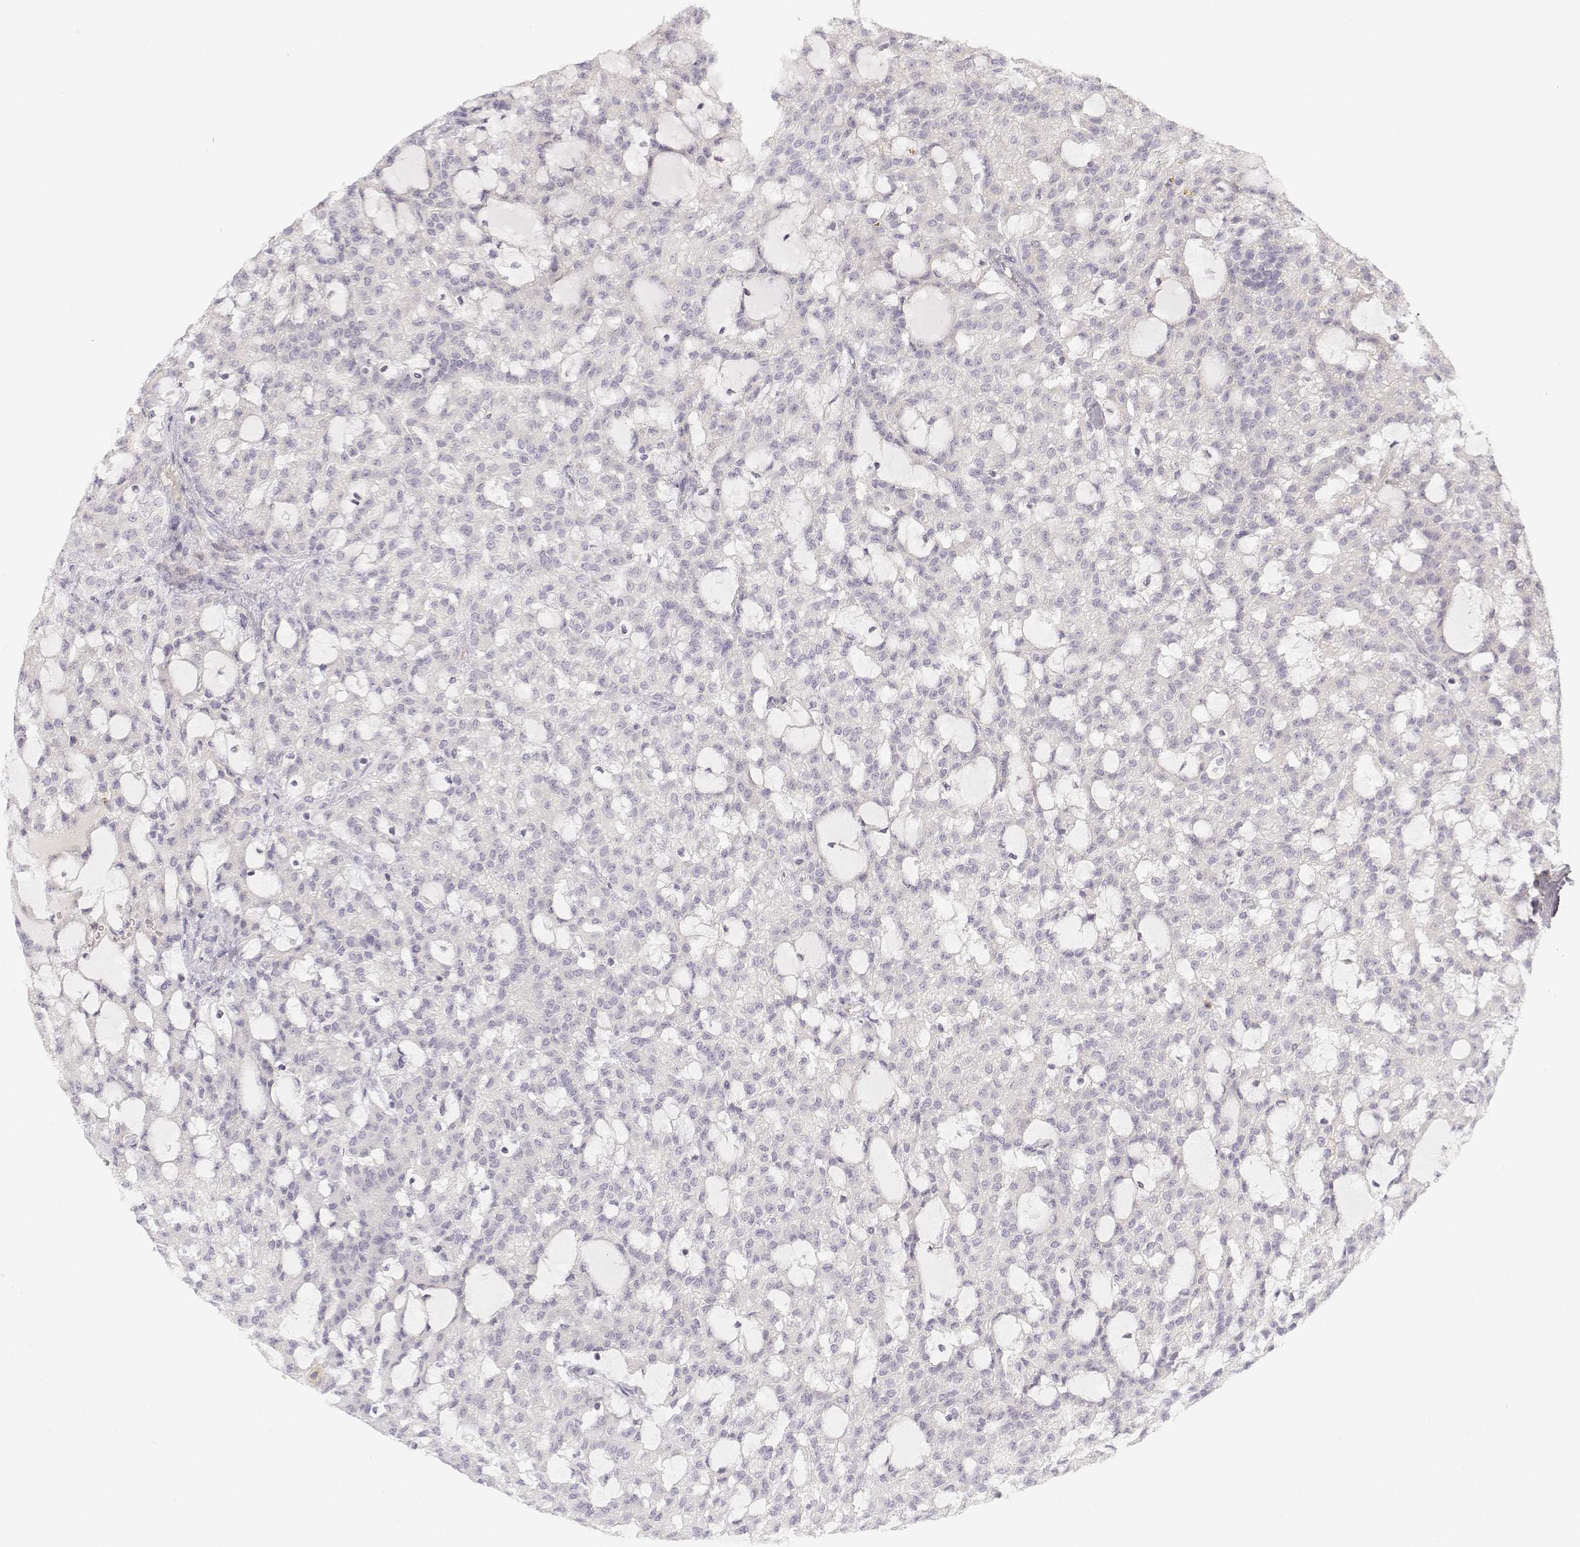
{"staining": {"intensity": "negative", "quantity": "none", "location": "none"}, "tissue": "renal cancer", "cell_type": "Tumor cells", "image_type": "cancer", "snomed": [{"axis": "morphology", "description": "Adenocarcinoma, NOS"}, {"axis": "topography", "description": "Kidney"}], "caption": "Immunohistochemistry (IHC) histopathology image of neoplastic tissue: adenocarcinoma (renal) stained with DAB shows no significant protein staining in tumor cells.", "gene": "GLIPR1L2", "patient": {"sex": "male", "age": 63}}